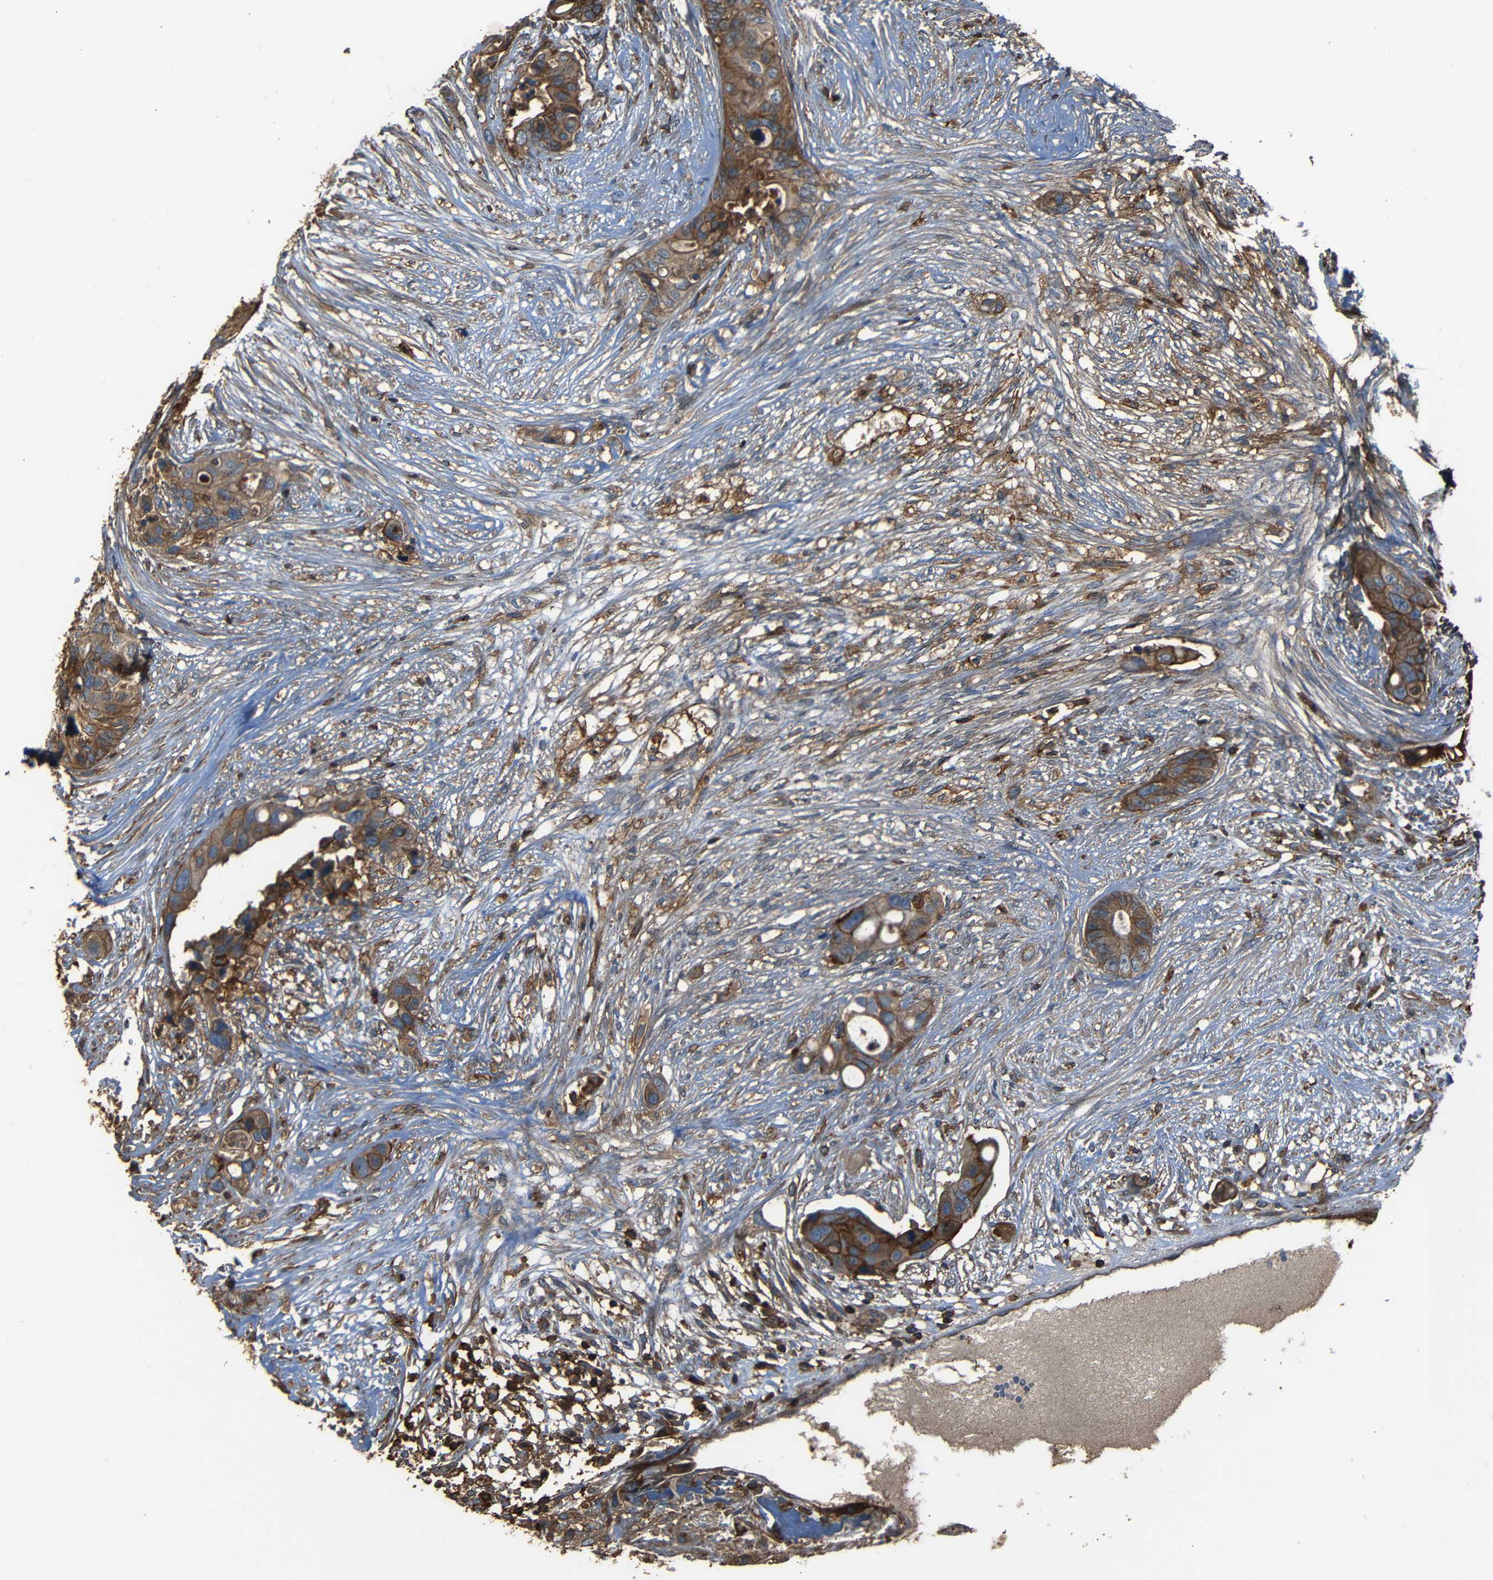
{"staining": {"intensity": "moderate", "quantity": ">75%", "location": "cytoplasmic/membranous"}, "tissue": "colorectal cancer", "cell_type": "Tumor cells", "image_type": "cancer", "snomed": [{"axis": "morphology", "description": "Adenocarcinoma, NOS"}, {"axis": "topography", "description": "Colon"}], "caption": "This is an image of immunohistochemistry (IHC) staining of colorectal cancer (adenocarcinoma), which shows moderate expression in the cytoplasmic/membranous of tumor cells.", "gene": "ADGRE5", "patient": {"sex": "female", "age": 57}}